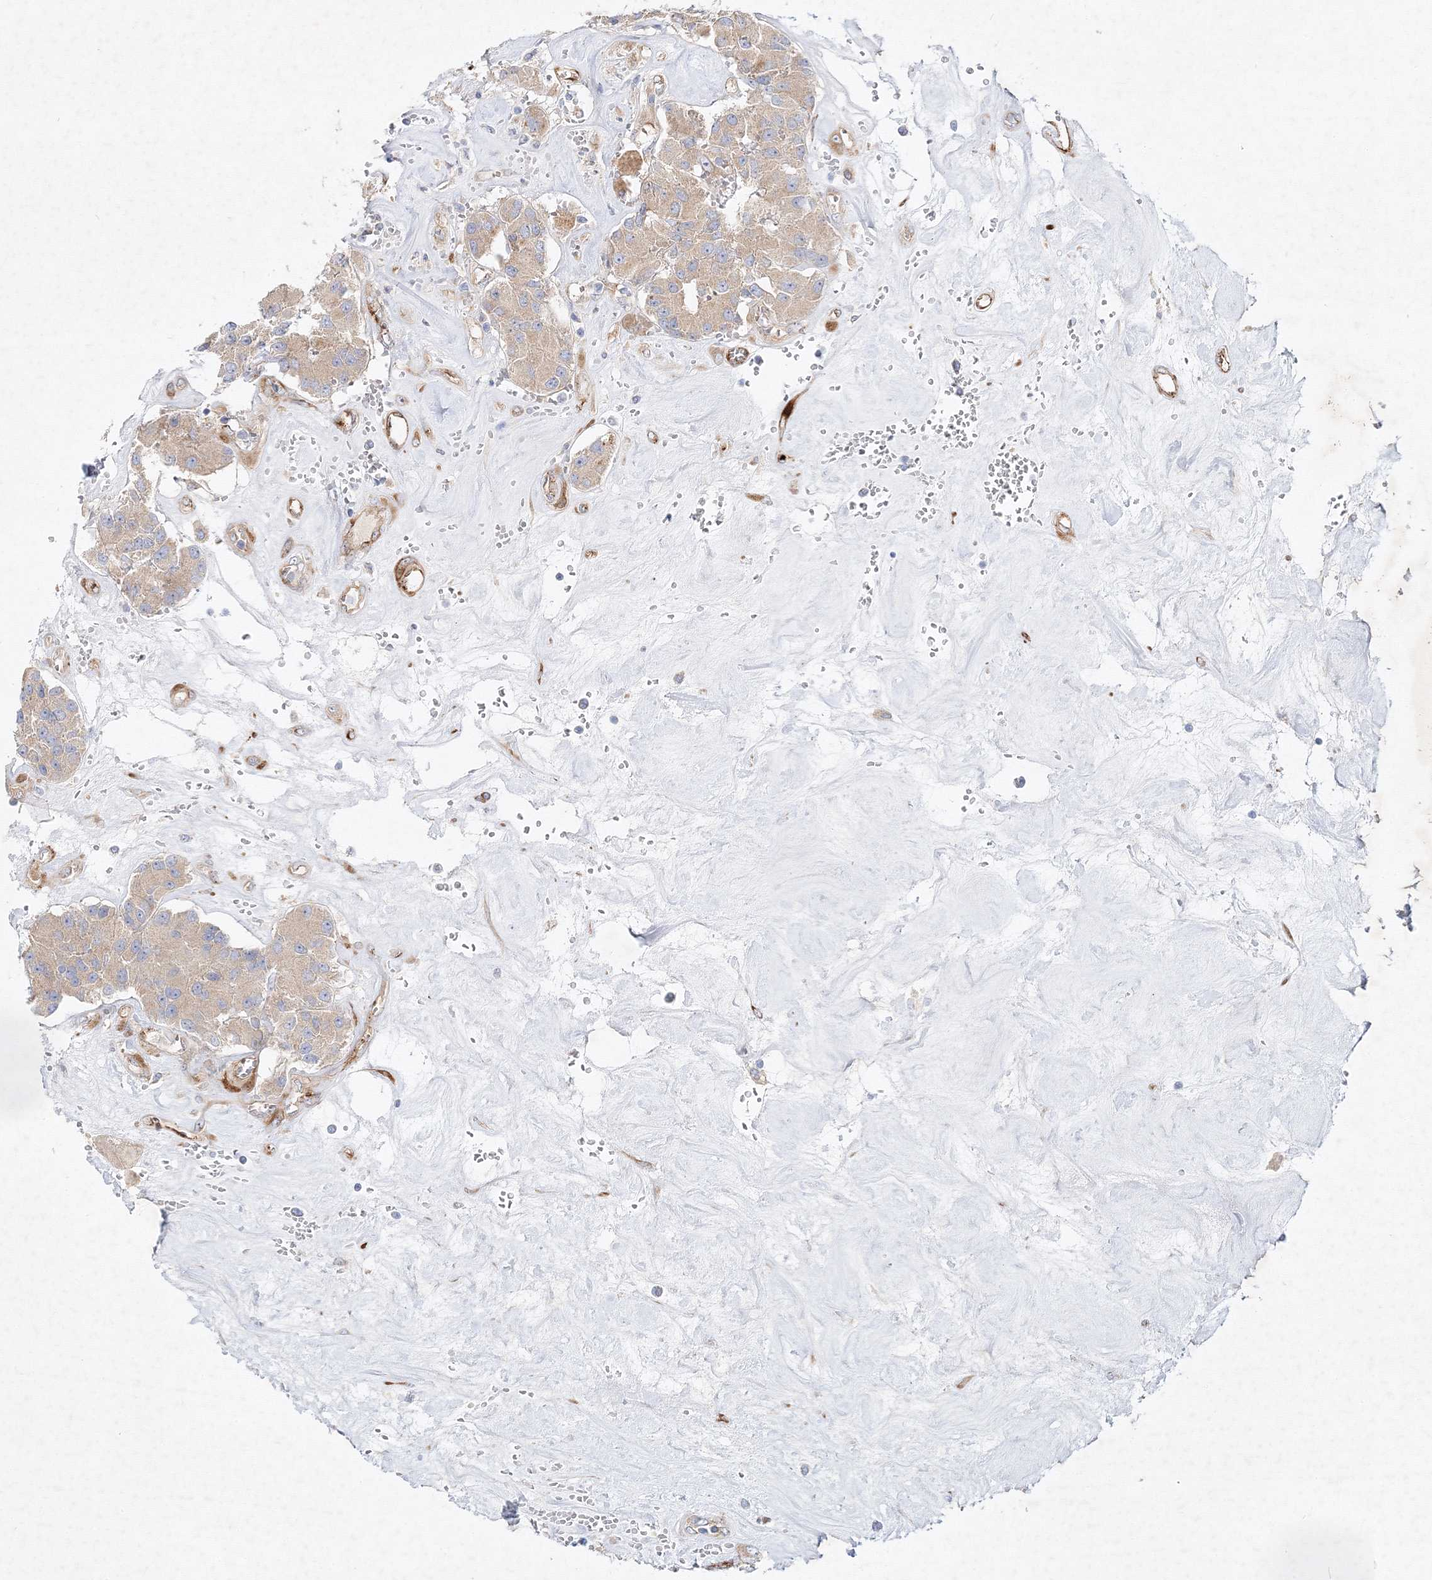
{"staining": {"intensity": "weak", "quantity": ">75%", "location": "cytoplasmic/membranous"}, "tissue": "carcinoid", "cell_type": "Tumor cells", "image_type": "cancer", "snomed": [{"axis": "morphology", "description": "Carcinoid, malignant, NOS"}, {"axis": "topography", "description": "Pancreas"}], "caption": "The image exhibits staining of malignant carcinoid, revealing weak cytoplasmic/membranous protein staining (brown color) within tumor cells.", "gene": "ZFYVE16", "patient": {"sex": "male", "age": 41}}